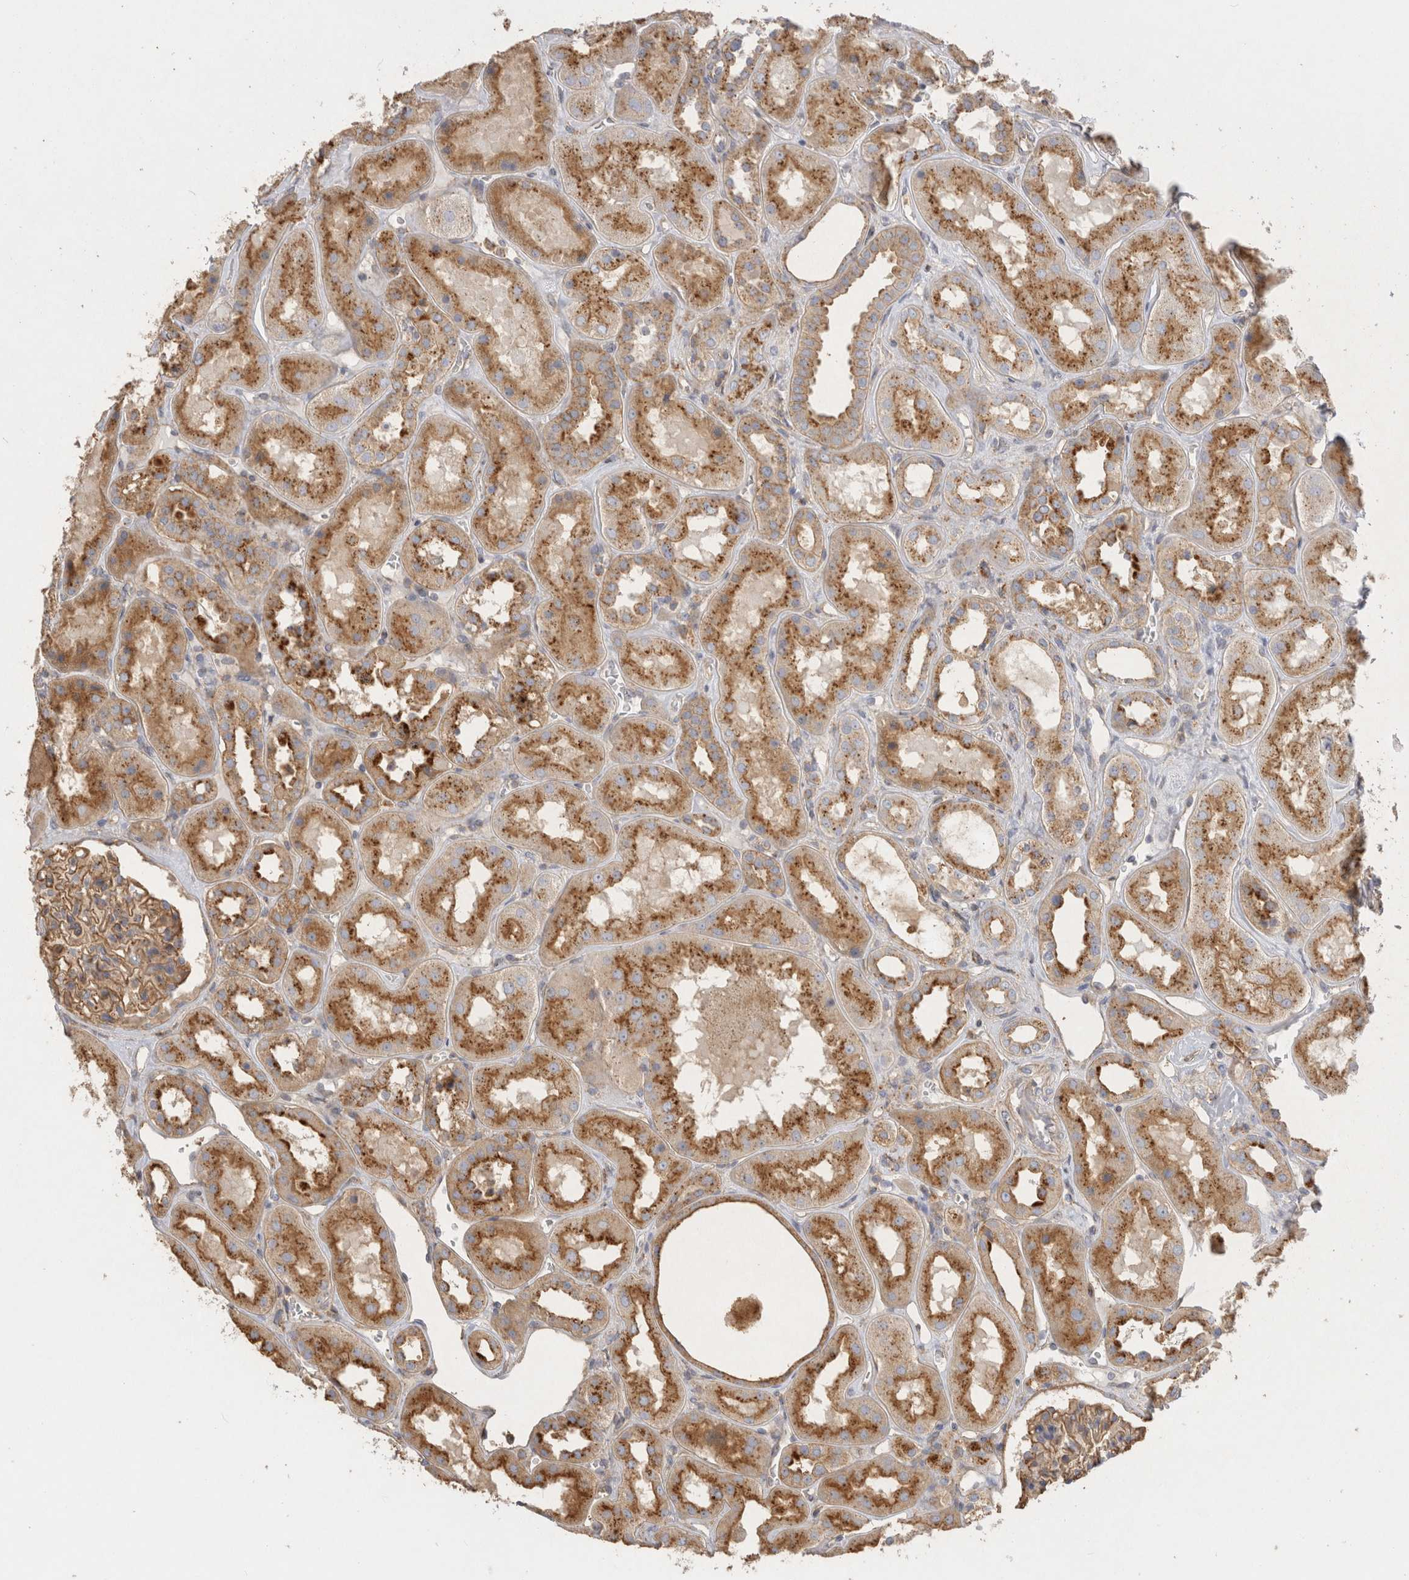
{"staining": {"intensity": "weak", "quantity": ">75%", "location": "cytoplasmic/membranous"}, "tissue": "kidney", "cell_type": "Cells in glomeruli", "image_type": "normal", "snomed": [{"axis": "morphology", "description": "Normal tissue, NOS"}, {"axis": "topography", "description": "Kidney"}], "caption": "This photomicrograph displays immunohistochemistry staining of benign kidney, with low weak cytoplasmic/membranous expression in approximately >75% of cells in glomeruli.", "gene": "CHMP6", "patient": {"sex": "male", "age": 70}}